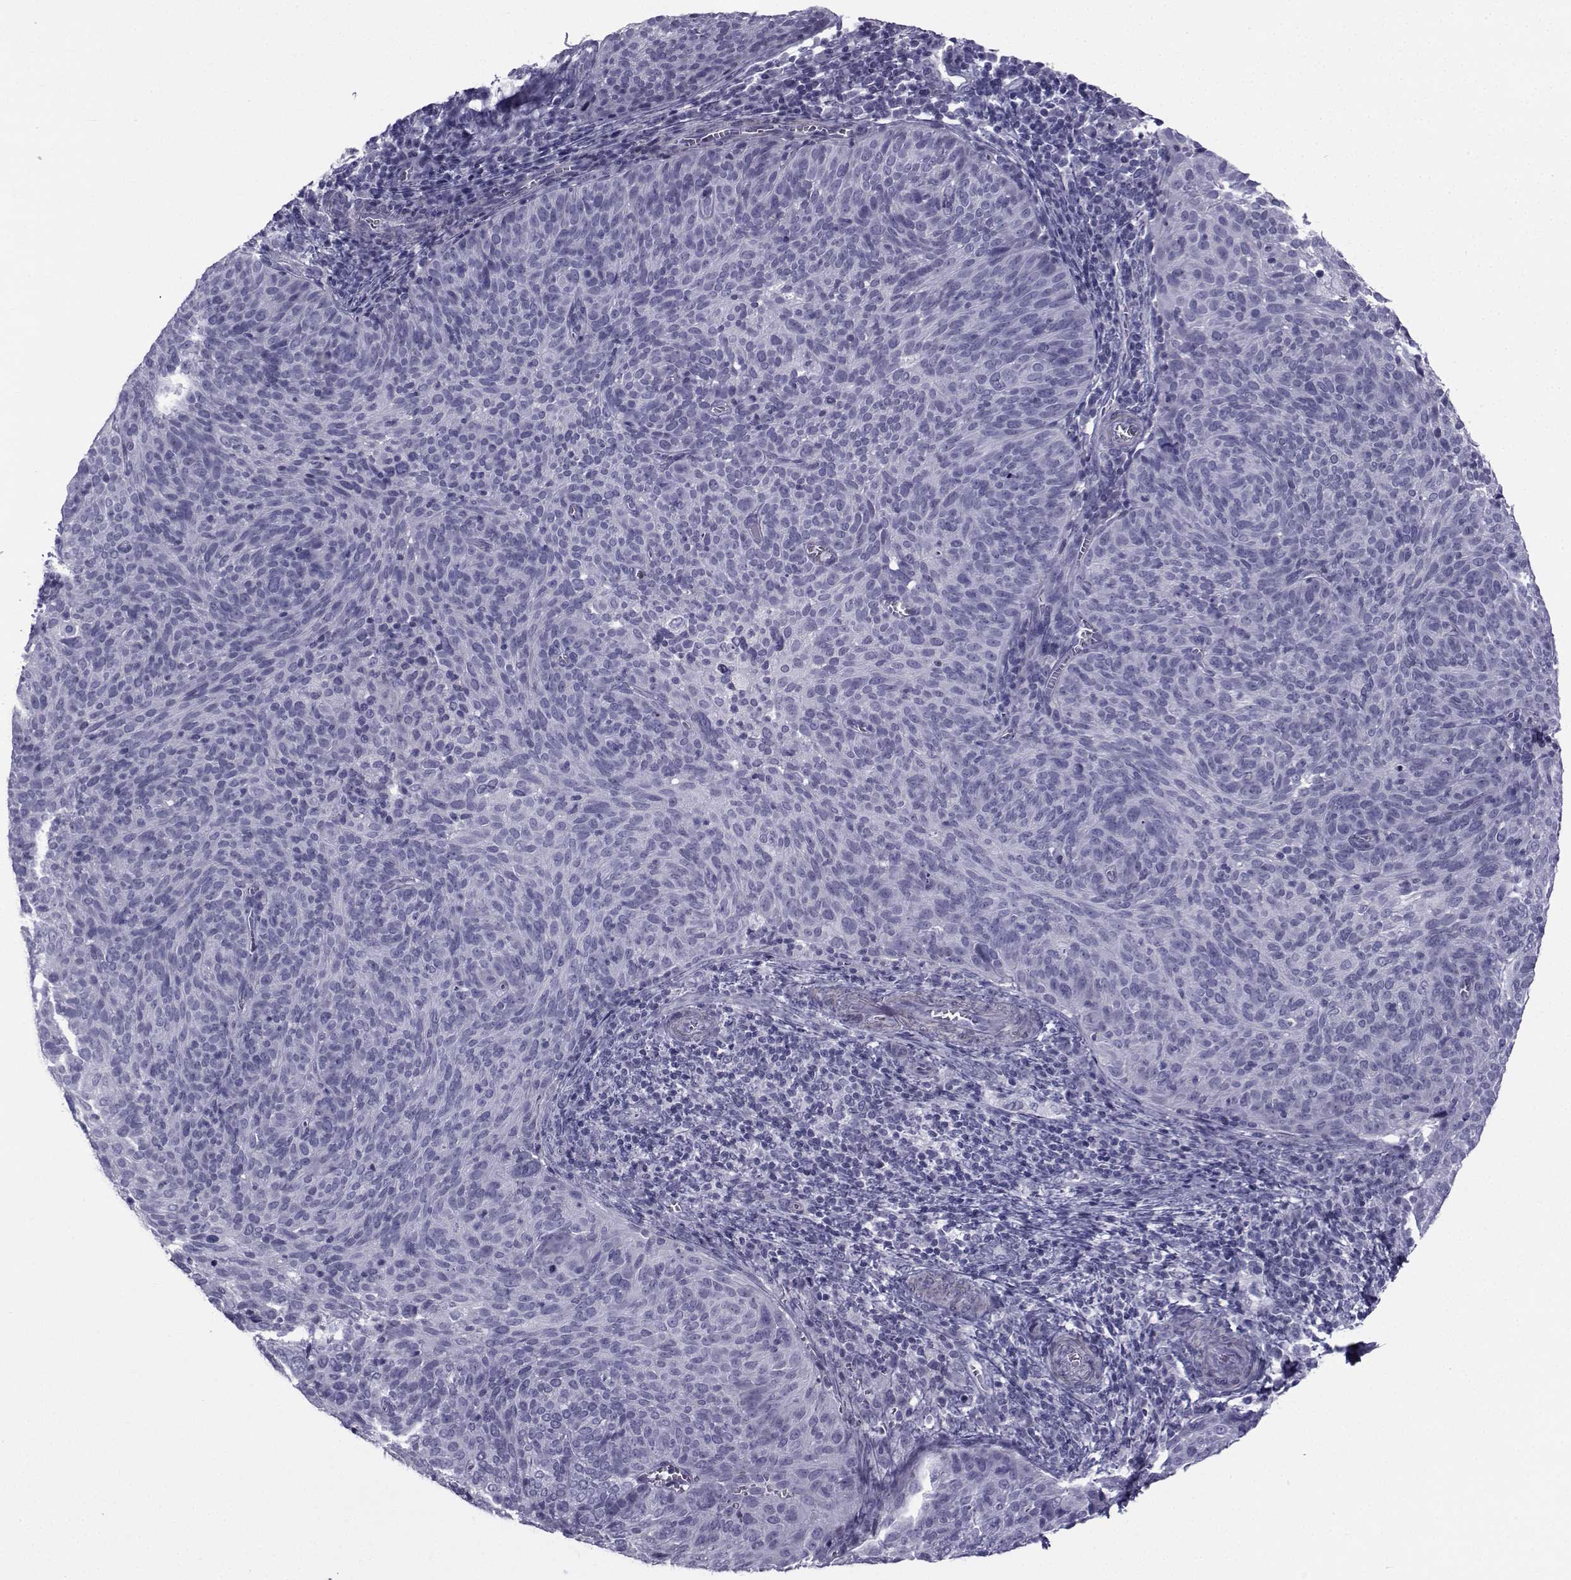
{"staining": {"intensity": "negative", "quantity": "none", "location": "none"}, "tissue": "cervical cancer", "cell_type": "Tumor cells", "image_type": "cancer", "snomed": [{"axis": "morphology", "description": "Squamous cell carcinoma, NOS"}, {"axis": "topography", "description": "Cervix"}], "caption": "Tumor cells show no significant expression in squamous cell carcinoma (cervical). Nuclei are stained in blue.", "gene": "SPANXD", "patient": {"sex": "female", "age": 39}}